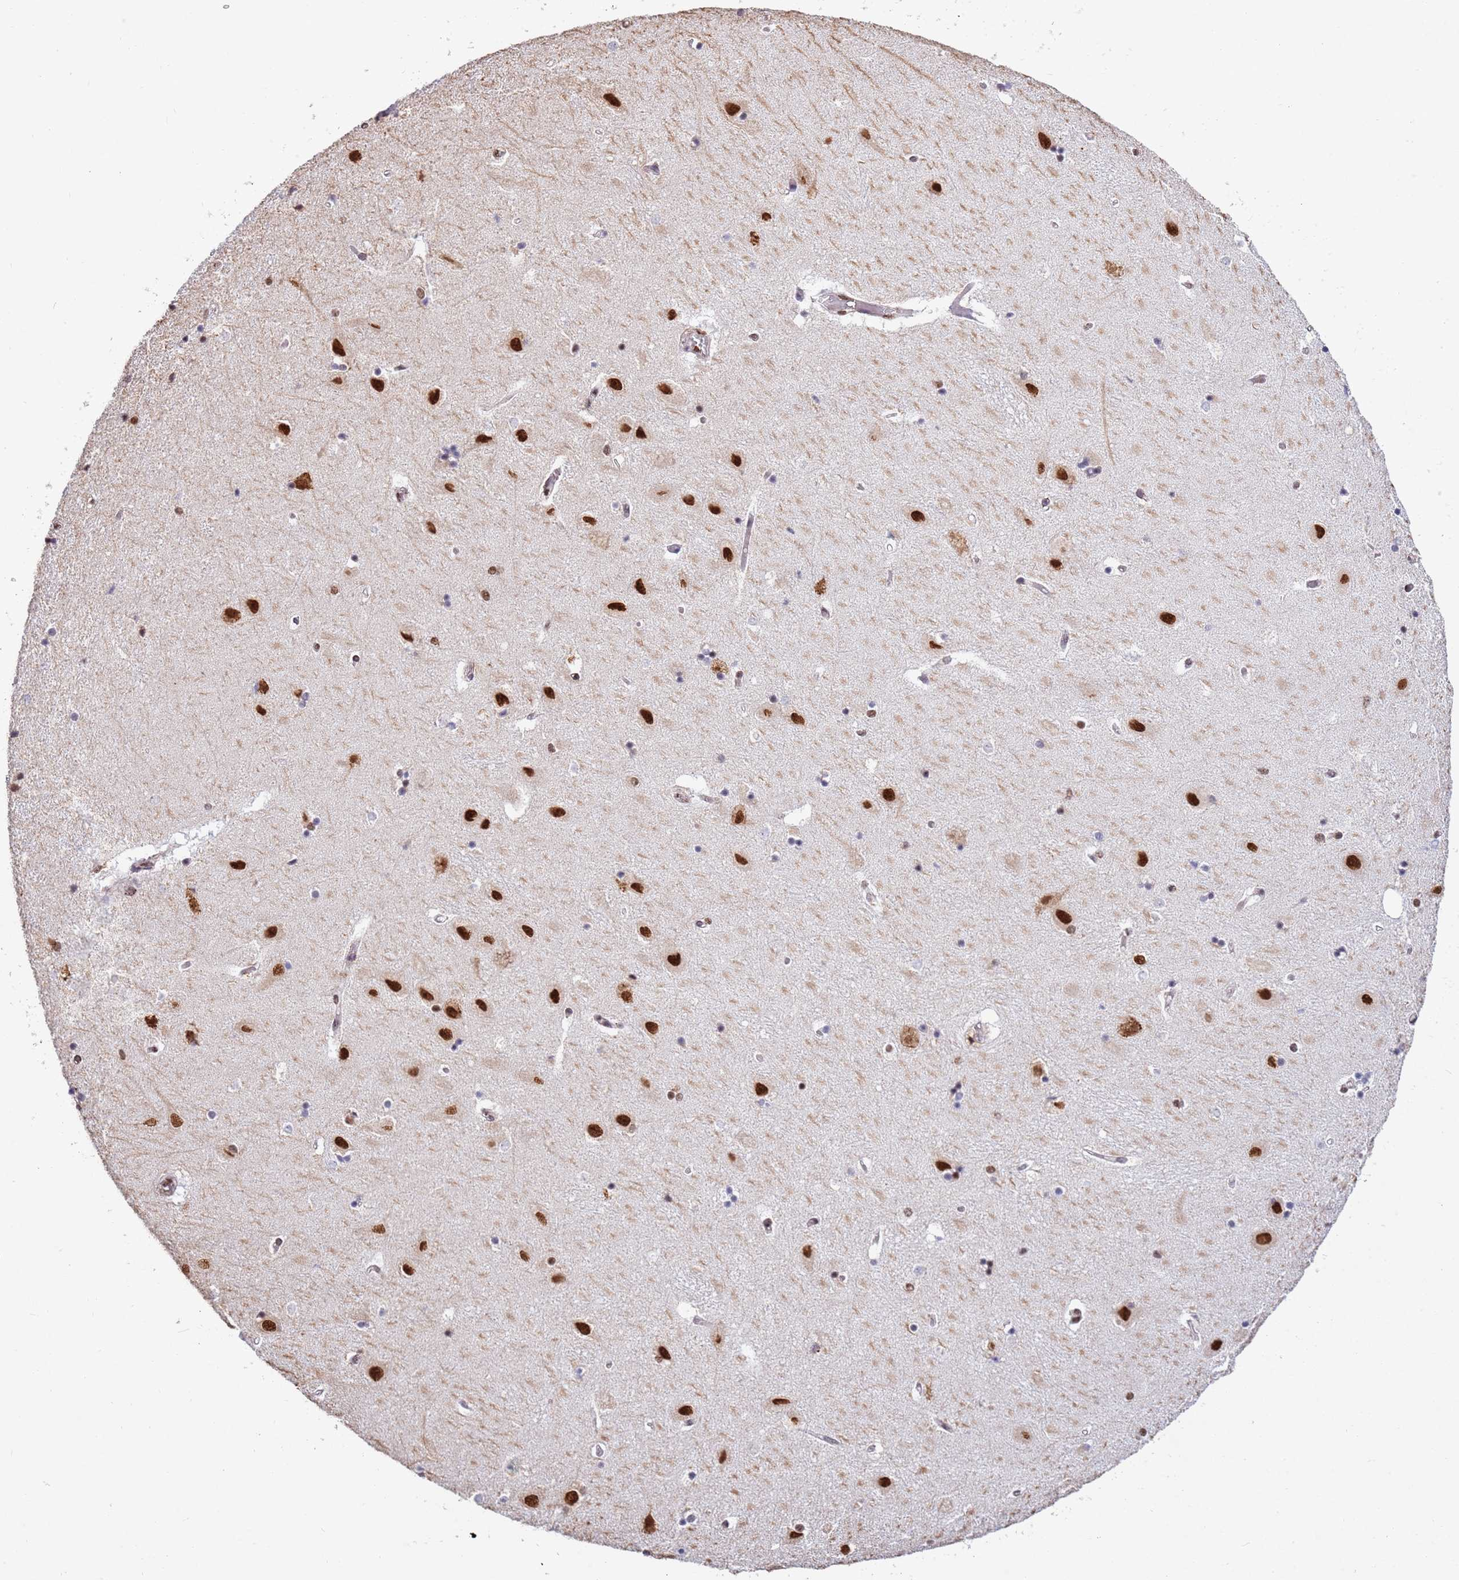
{"staining": {"intensity": "moderate", "quantity": "25%-75%", "location": "nuclear"}, "tissue": "hippocampus", "cell_type": "Glial cells", "image_type": "normal", "snomed": [{"axis": "morphology", "description": "Normal tissue, NOS"}, {"axis": "topography", "description": "Hippocampus"}], "caption": "Benign hippocampus shows moderate nuclear positivity in about 25%-75% of glial cells, visualized by immunohistochemistry.", "gene": "ESF1", "patient": {"sex": "female", "age": 52}}